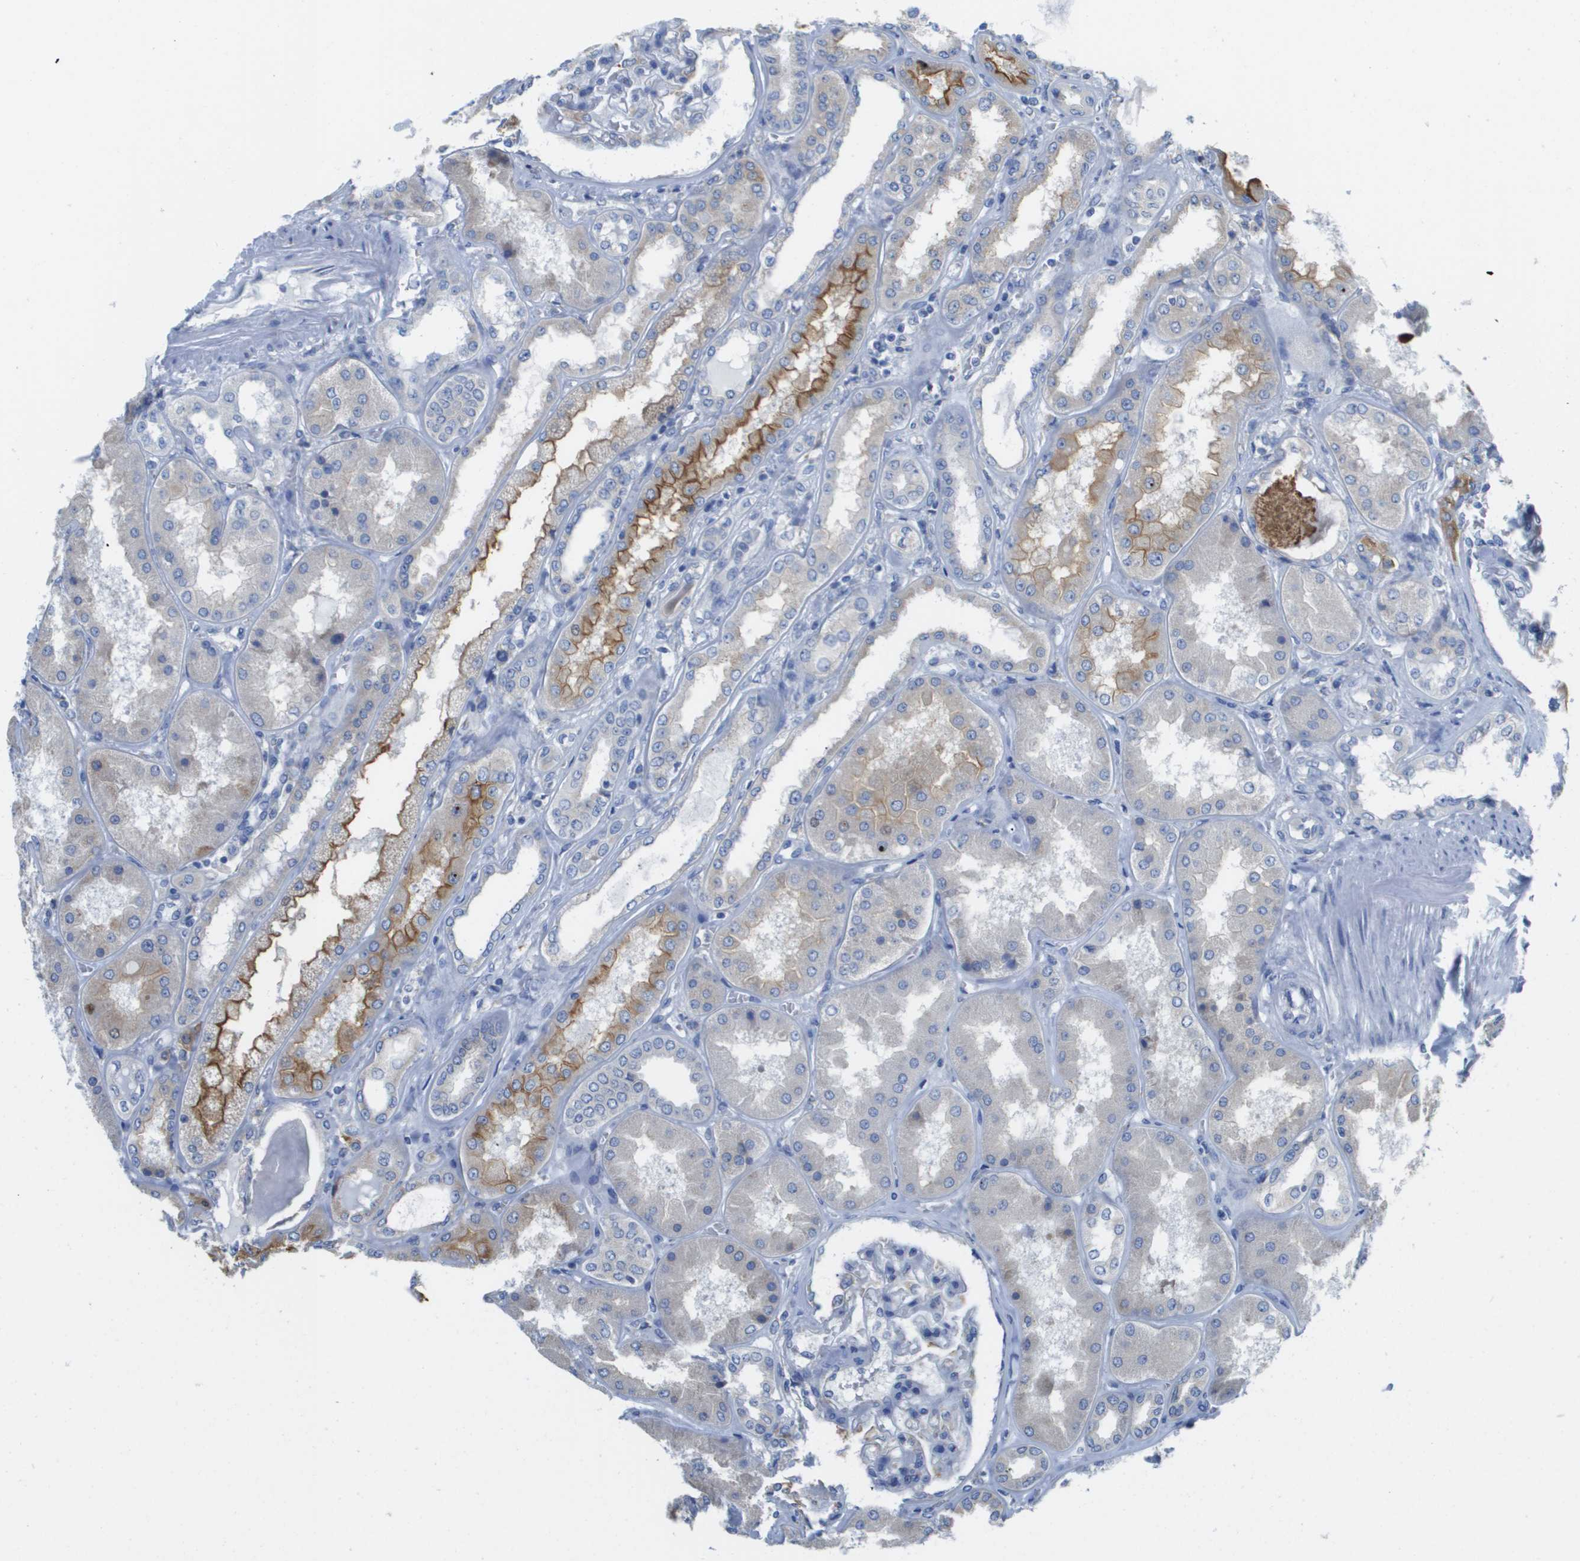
{"staining": {"intensity": "negative", "quantity": "none", "location": "none"}, "tissue": "kidney", "cell_type": "Cells in glomeruli", "image_type": "normal", "snomed": [{"axis": "morphology", "description": "Normal tissue, NOS"}, {"axis": "topography", "description": "Kidney"}], "caption": "An immunohistochemistry micrograph of normal kidney is shown. There is no staining in cells in glomeruli of kidney. (Brightfield microscopy of DAB IHC at high magnification).", "gene": "SDR42E1", "patient": {"sex": "female", "age": 56}}